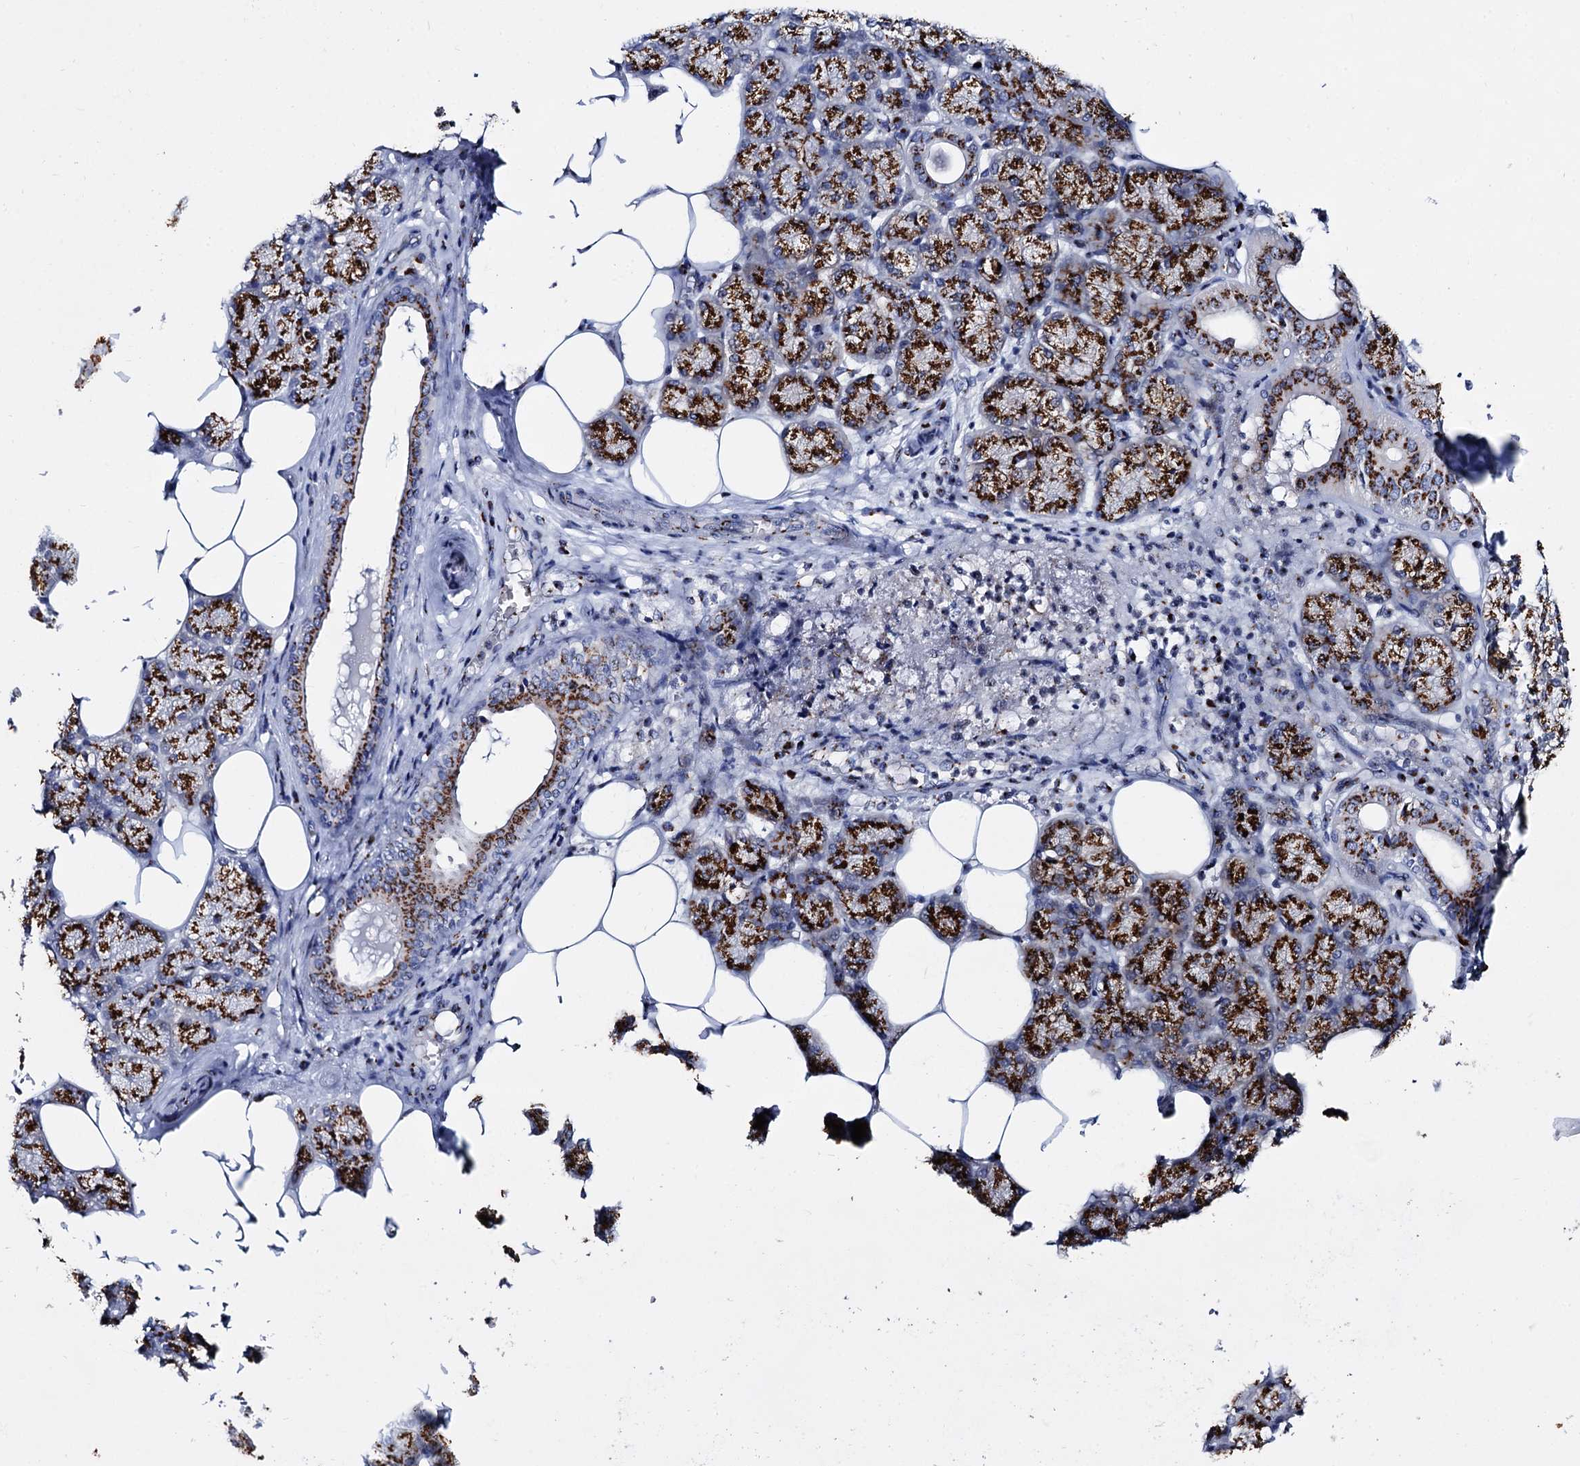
{"staining": {"intensity": "strong", "quantity": ">75%", "location": "cytoplasmic/membranous"}, "tissue": "salivary gland", "cell_type": "Glandular cells", "image_type": "normal", "snomed": [{"axis": "morphology", "description": "Normal tissue, NOS"}, {"axis": "topography", "description": "Salivary gland"}], "caption": "A high-resolution micrograph shows immunohistochemistry staining of normal salivary gland, which shows strong cytoplasmic/membranous expression in approximately >75% of glandular cells. Ihc stains the protein in brown and the nuclei are stained blue.", "gene": "TM9SF3", "patient": {"sex": "male", "age": 62}}